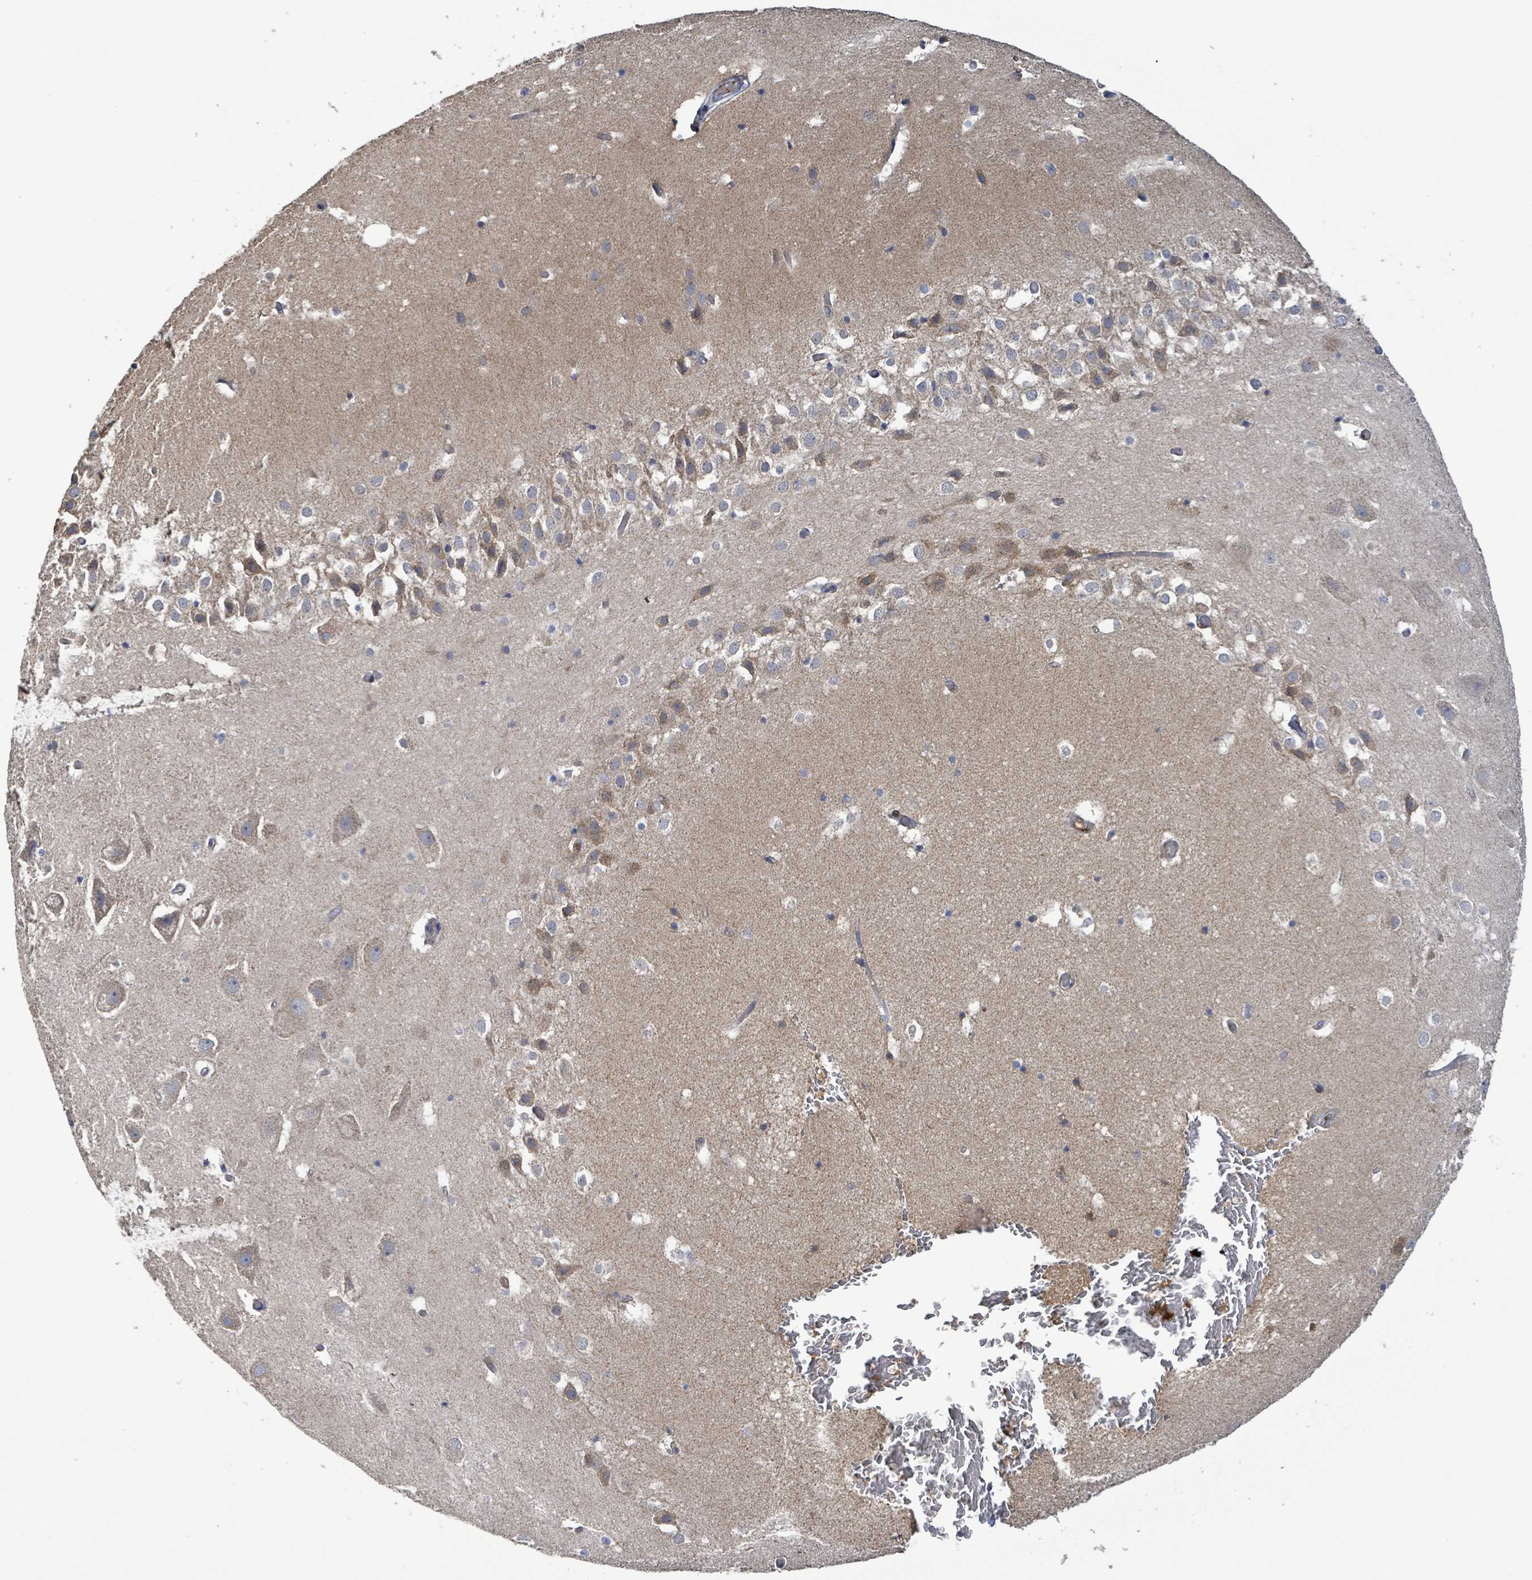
{"staining": {"intensity": "negative", "quantity": "none", "location": "none"}, "tissue": "hippocampus", "cell_type": "Glial cells", "image_type": "normal", "snomed": [{"axis": "morphology", "description": "Normal tissue, NOS"}, {"axis": "topography", "description": "Hippocampus"}], "caption": "Glial cells show no significant protein positivity in benign hippocampus.", "gene": "PLAAT1", "patient": {"sex": "female", "age": 52}}